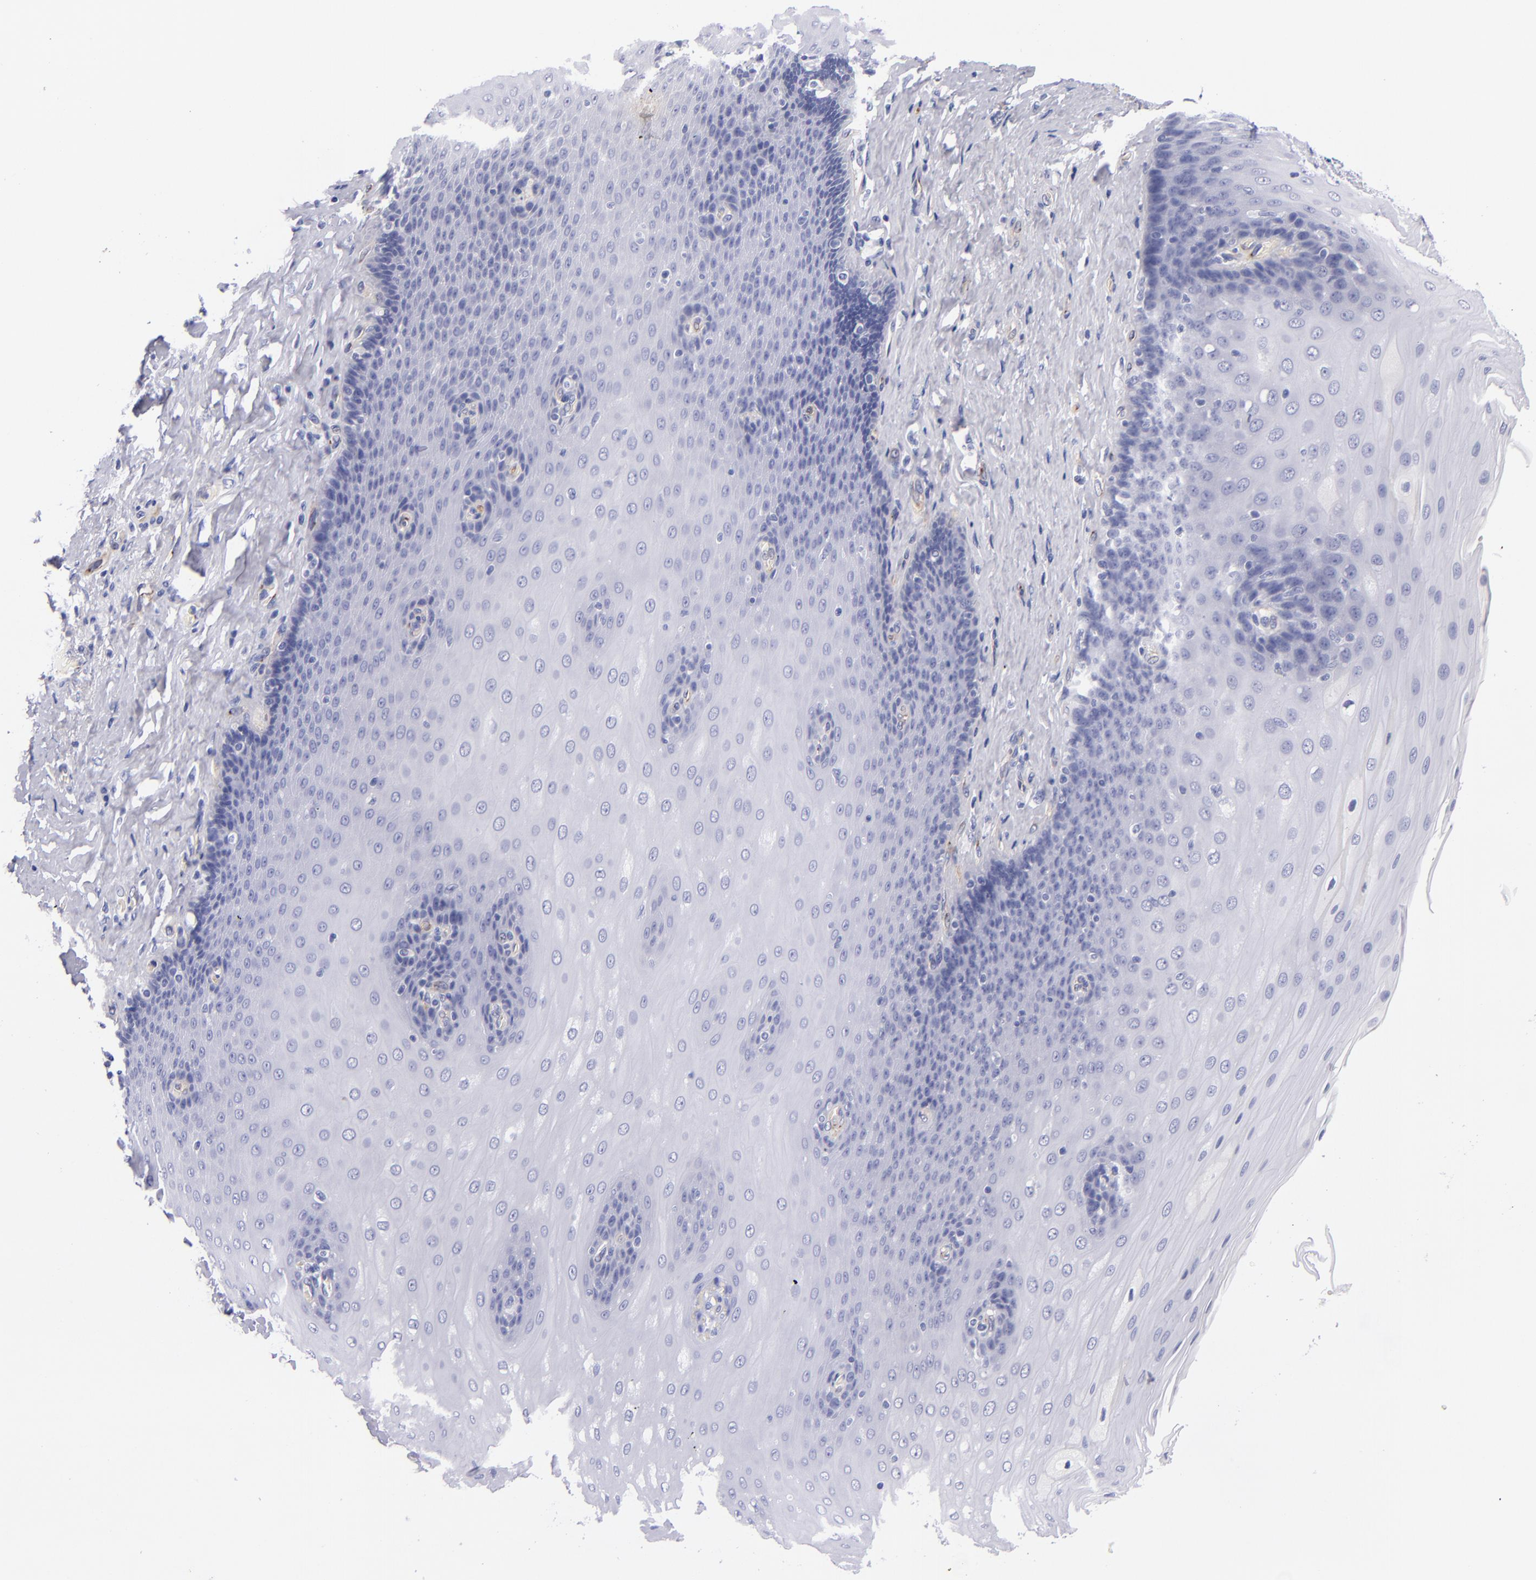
{"staining": {"intensity": "negative", "quantity": "none", "location": "none"}, "tissue": "esophagus", "cell_type": "Squamous epithelial cells", "image_type": "normal", "snomed": [{"axis": "morphology", "description": "Normal tissue, NOS"}, {"axis": "topography", "description": "Esophagus"}], "caption": "Micrograph shows no significant protein staining in squamous epithelial cells of benign esophagus.", "gene": "NOS3", "patient": {"sex": "male", "age": 62}}